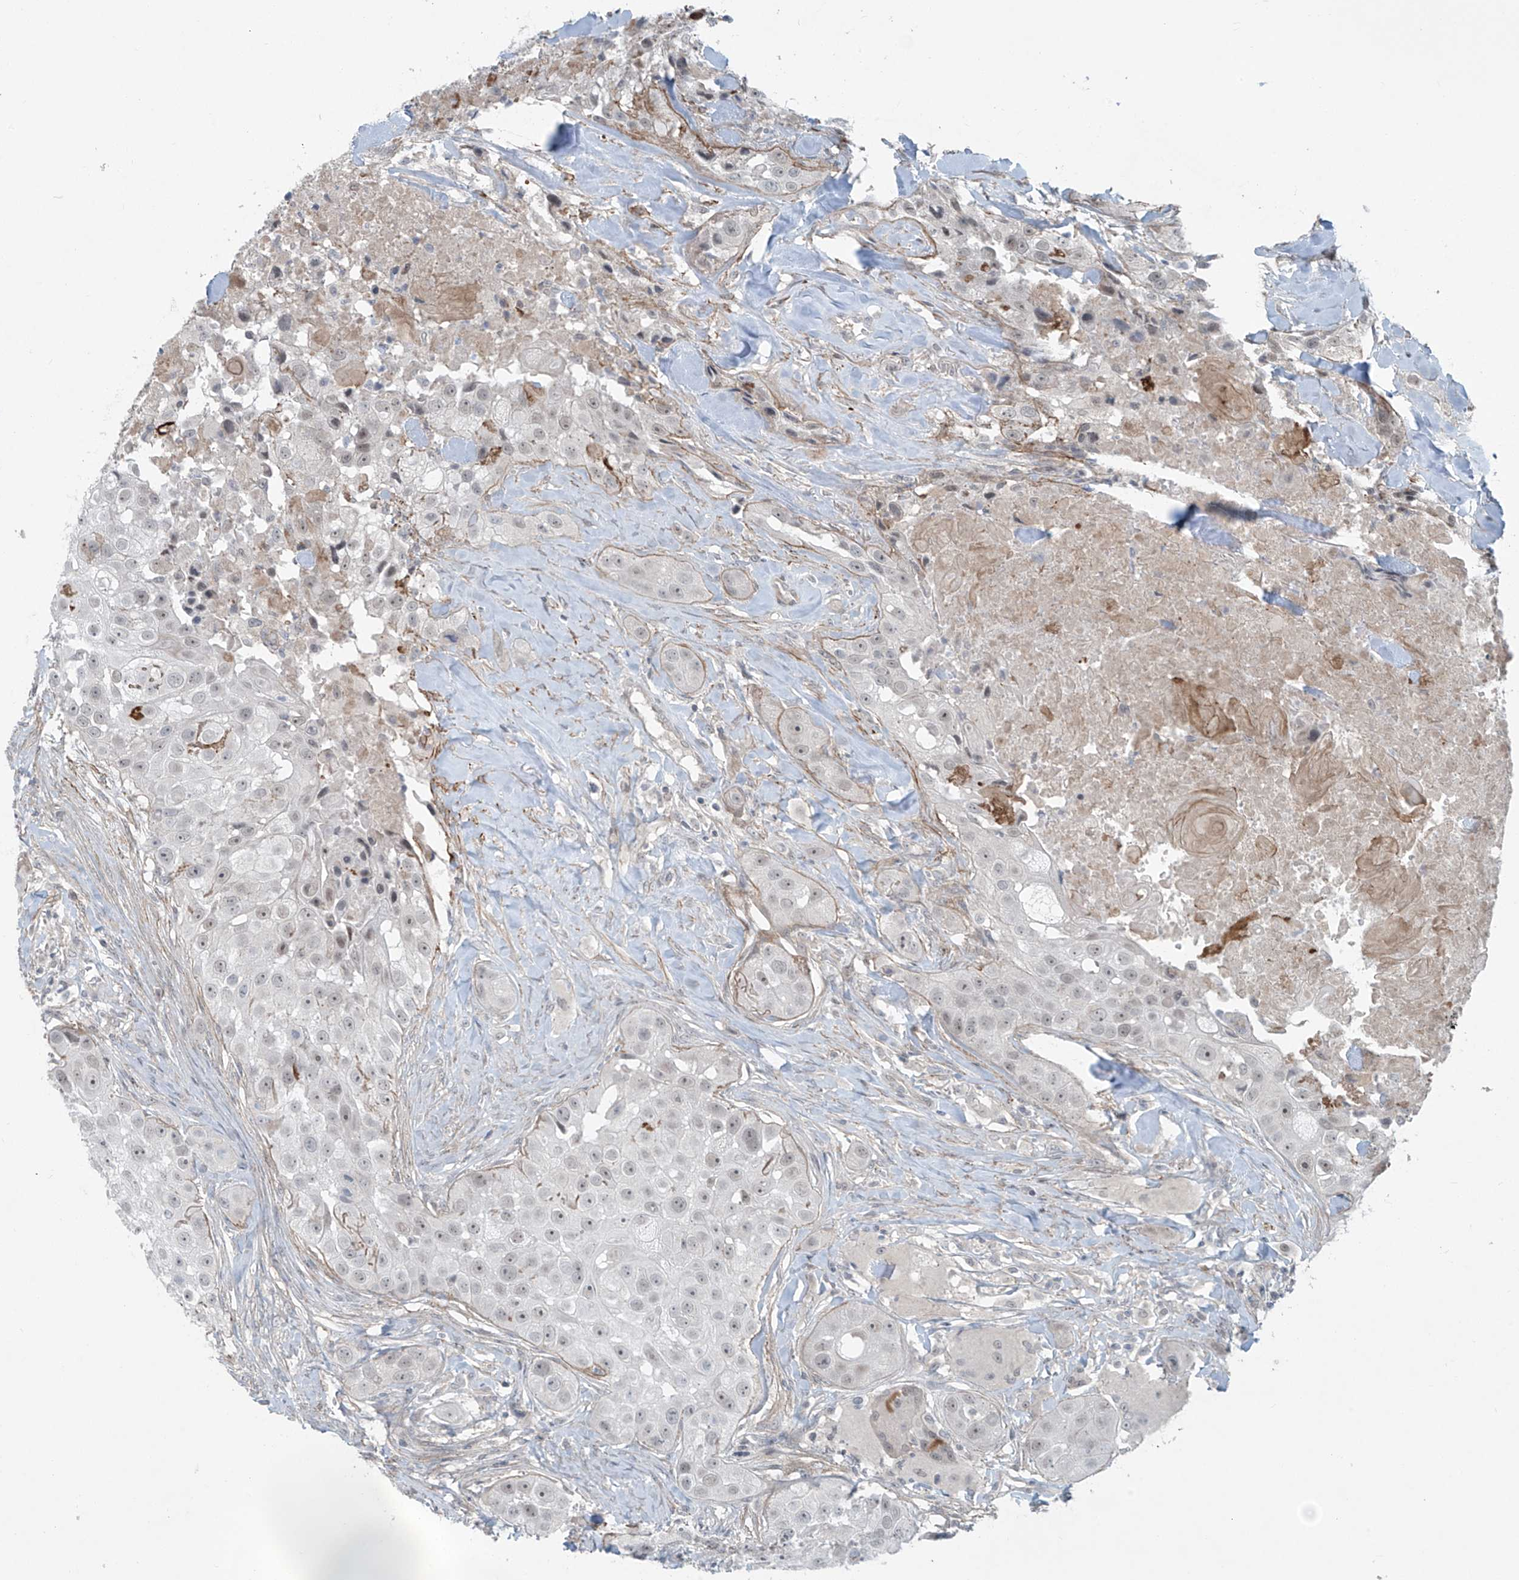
{"staining": {"intensity": "negative", "quantity": "none", "location": "none"}, "tissue": "head and neck cancer", "cell_type": "Tumor cells", "image_type": "cancer", "snomed": [{"axis": "morphology", "description": "Normal tissue, NOS"}, {"axis": "morphology", "description": "Squamous cell carcinoma, NOS"}, {"axis": "topography", "description": "Skeletal muscle"}, {"axis": "topography", "description": "Head-Neck"}], "caption": "The immunohistochemistry micrograph has no significant staining in tumor cells of head and neck cancer (squamous cell carcinoma) tissue. (Stains: DAB immunohistochemistry with hematoxylin counter stain, Microscopy: brightfield microscopy at high magnification).", "gene": "RASGEF1A", "patient": {"sex": "male", "age": 51}}